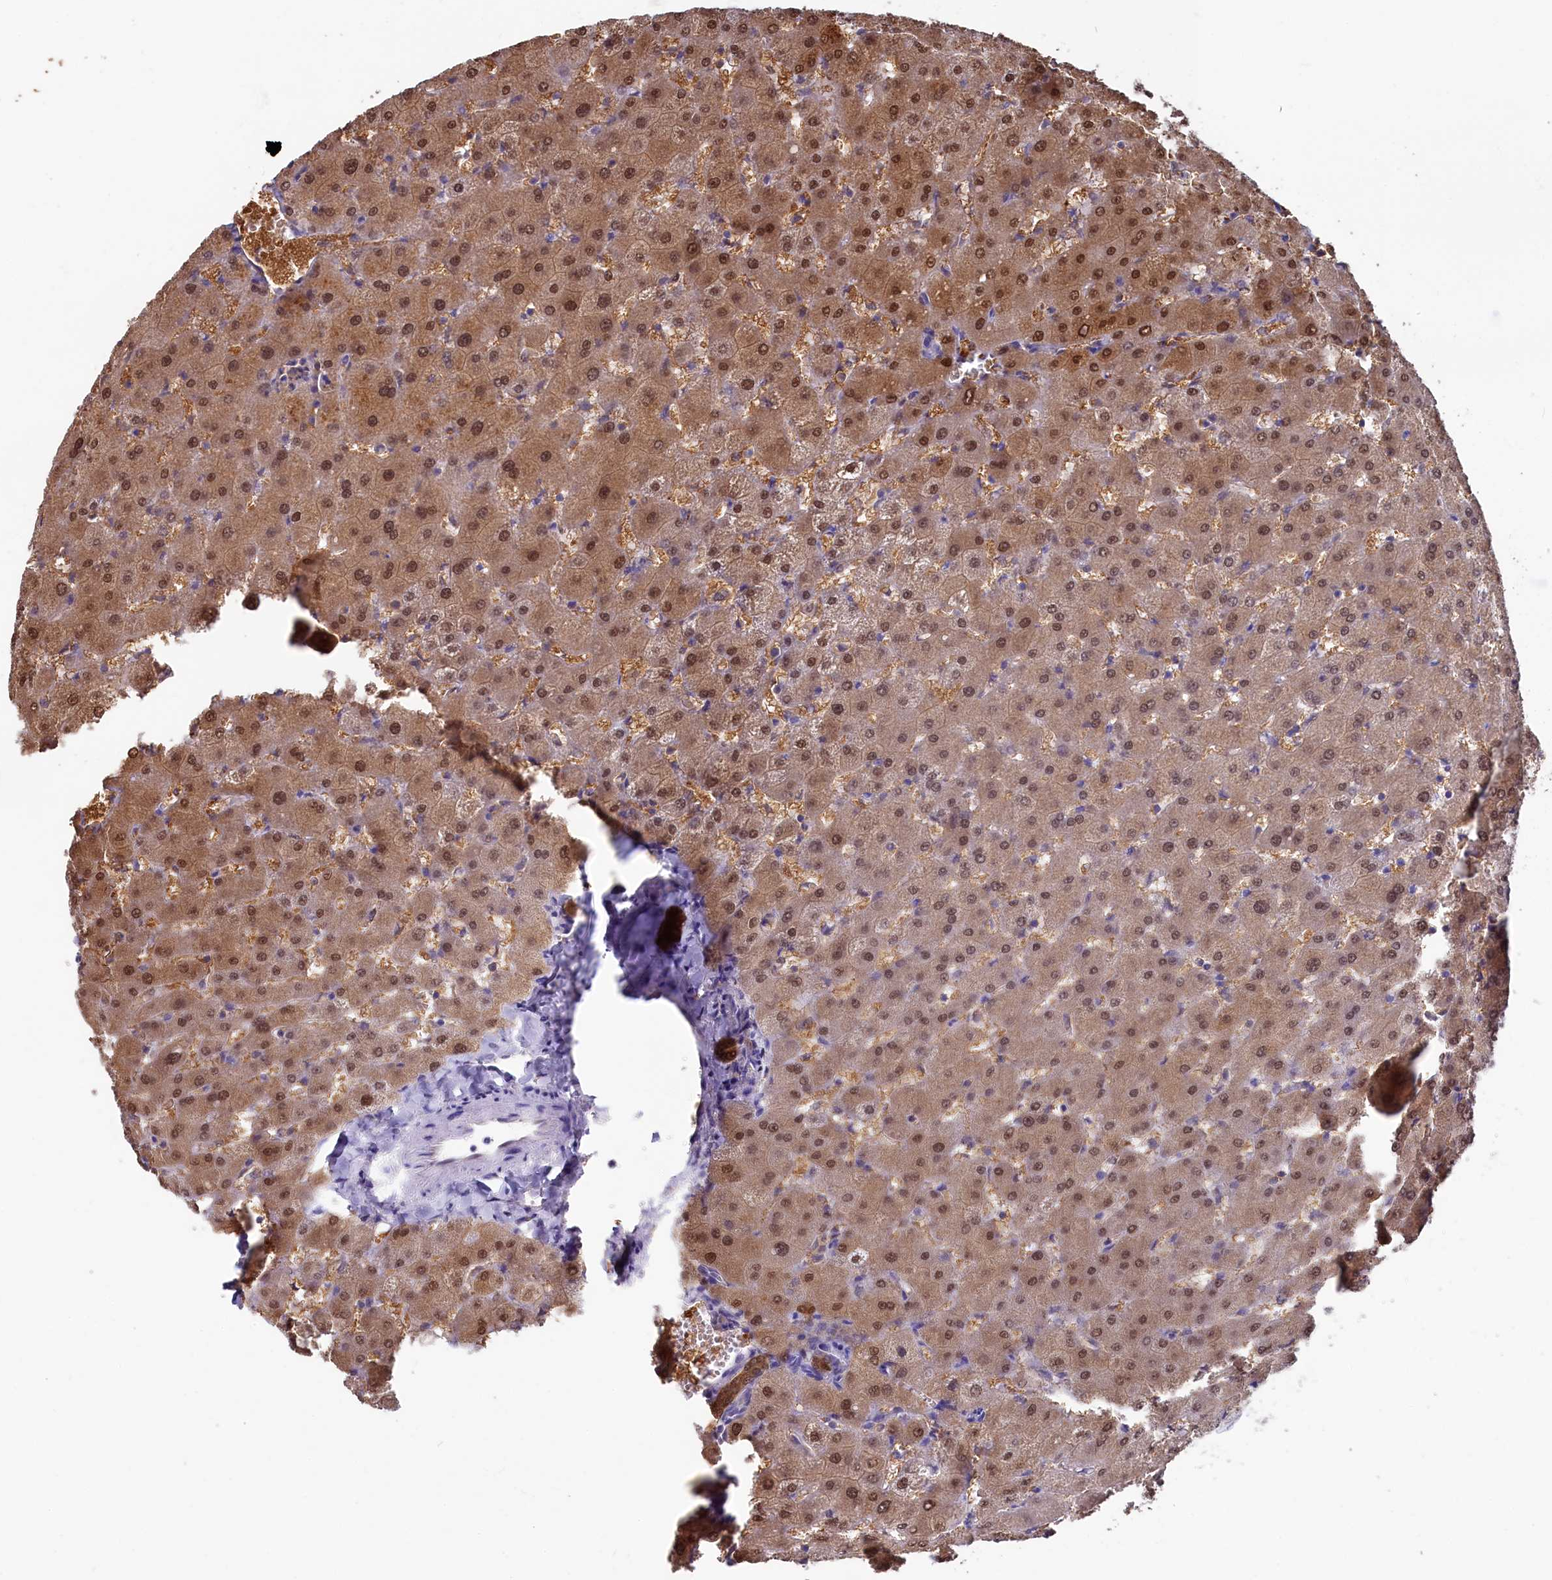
{"staining": {"intensity": "moderate", "quantity": "25%-75%", "location": "cytoplasmic/membranous,nuclear"}, "tissue": "liver", "cell_type": "Cholangiocytes", "image_type": "normal", "snomed": [{"axis": "morphology", "description": "Normal tissue, NOS"}, {"axis": "topography", "description": "Liver"}], "caption": "Protein positivity by IHC shows moderate cytoplasmic/membranous,nuclear expression in about 25%-75% of cholangiocytes in unremarkable liver.", "gene": "C11orf54", "patient": {"sex": "female", "age": 63}}